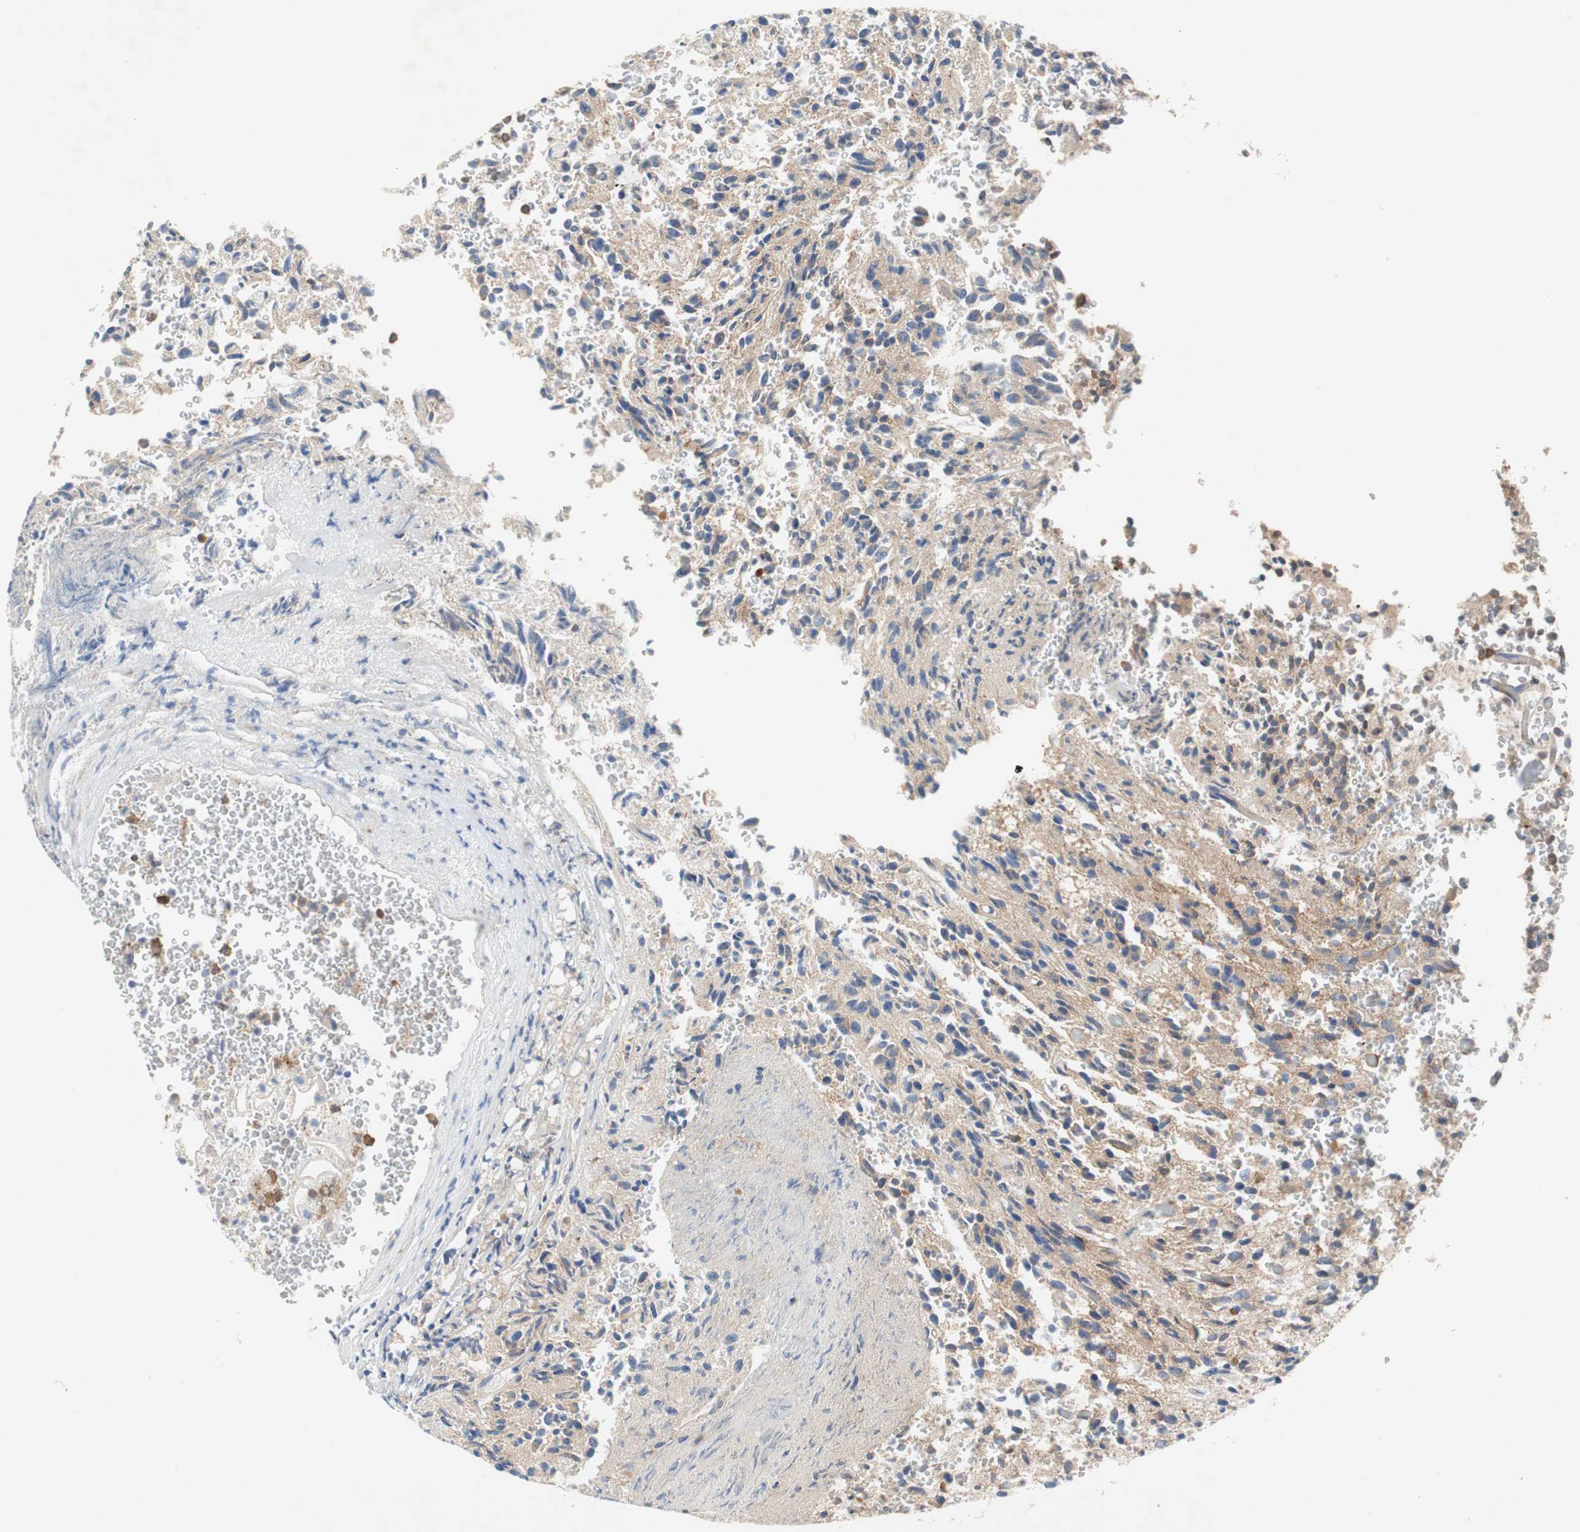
{"staining": {"intensity": "strong", "quantity": ">75%", "location": "cytoplasmic/membranous"}, "tissue": "glioma", "cell_type": "Tumor cells", "image_type": "cancer", "snomed": [{"axis": "morphology", "description": "Glioma, malignant, High grade"}, {"axis": "topography", "description": "pancreas cauda"}], "caption": "Immunohistochemical staining of malignant glioma (high-grade) demonstrates high levels of strong cytoplasmic/membranous positivity in about >75% of tumor cells.", "gene": "GYS1", "patient": {"sex": "male", "age": 60}}